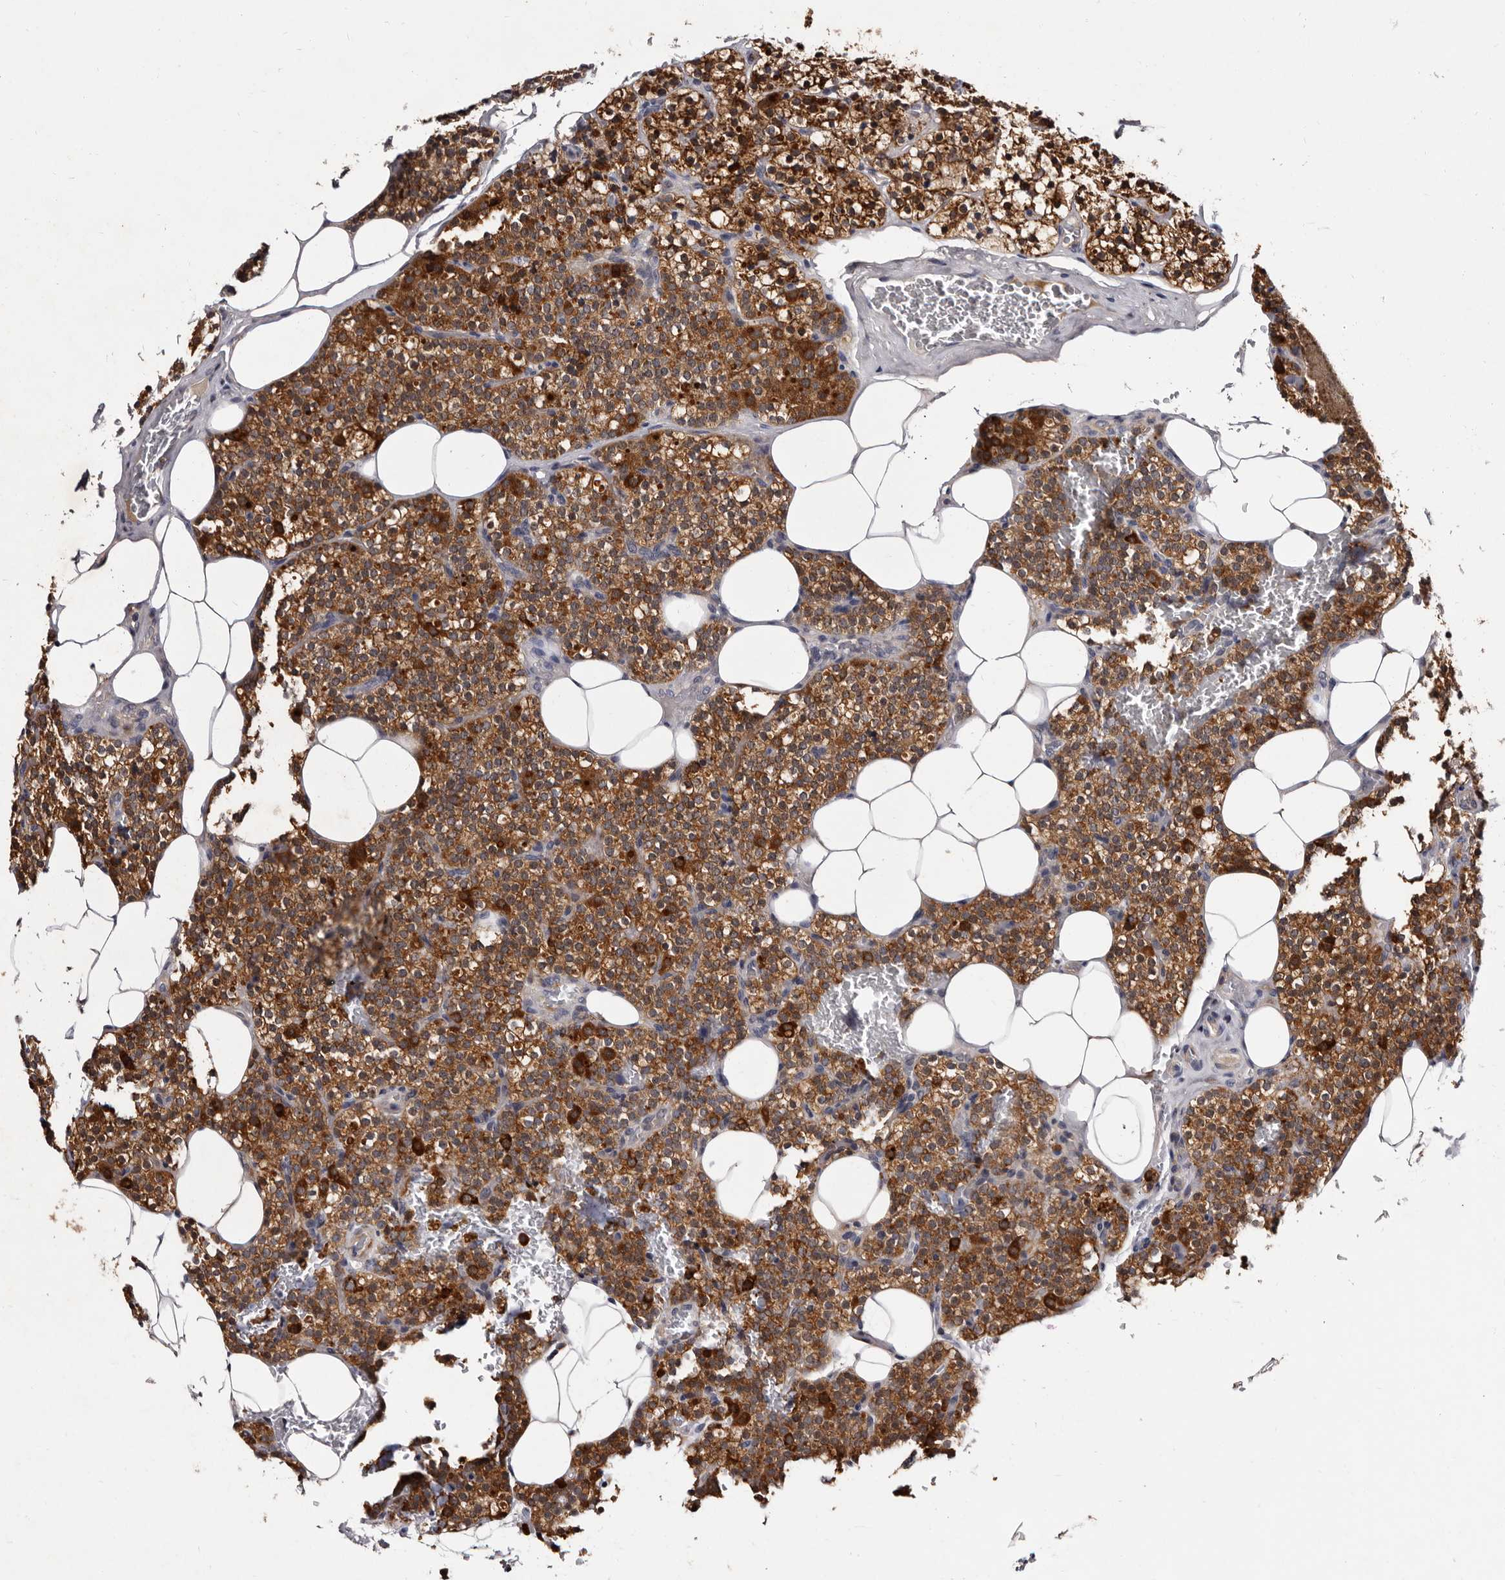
{"staining": {"intensity": "moderate", "quantity": ">75%", "location": "cytoplasmic/membranous"}, "tissue": "parathyroid gland", "cell_type": "Glandular cells", "image_type": "normal", "snomed": [{"axis": "morphology", "description": "Normal tissue, NOS"}, {"axis": "morphology", "description": "Inflammation chronic"}, {"axis": "morphology", "description": "Goiter, colloid"}, {"axis": "topography", "description": "Thyroid gland"}, {"axis": "topography", "description": "Parathyroid gland"}], "caption": "A medium amount of moderate cytoplasmic/membranous expression is present in about >75% of glandular cells in normal parathyroid gland.", "gene": "DNPH1", "patient": {"sex": "male", "age": 65}}